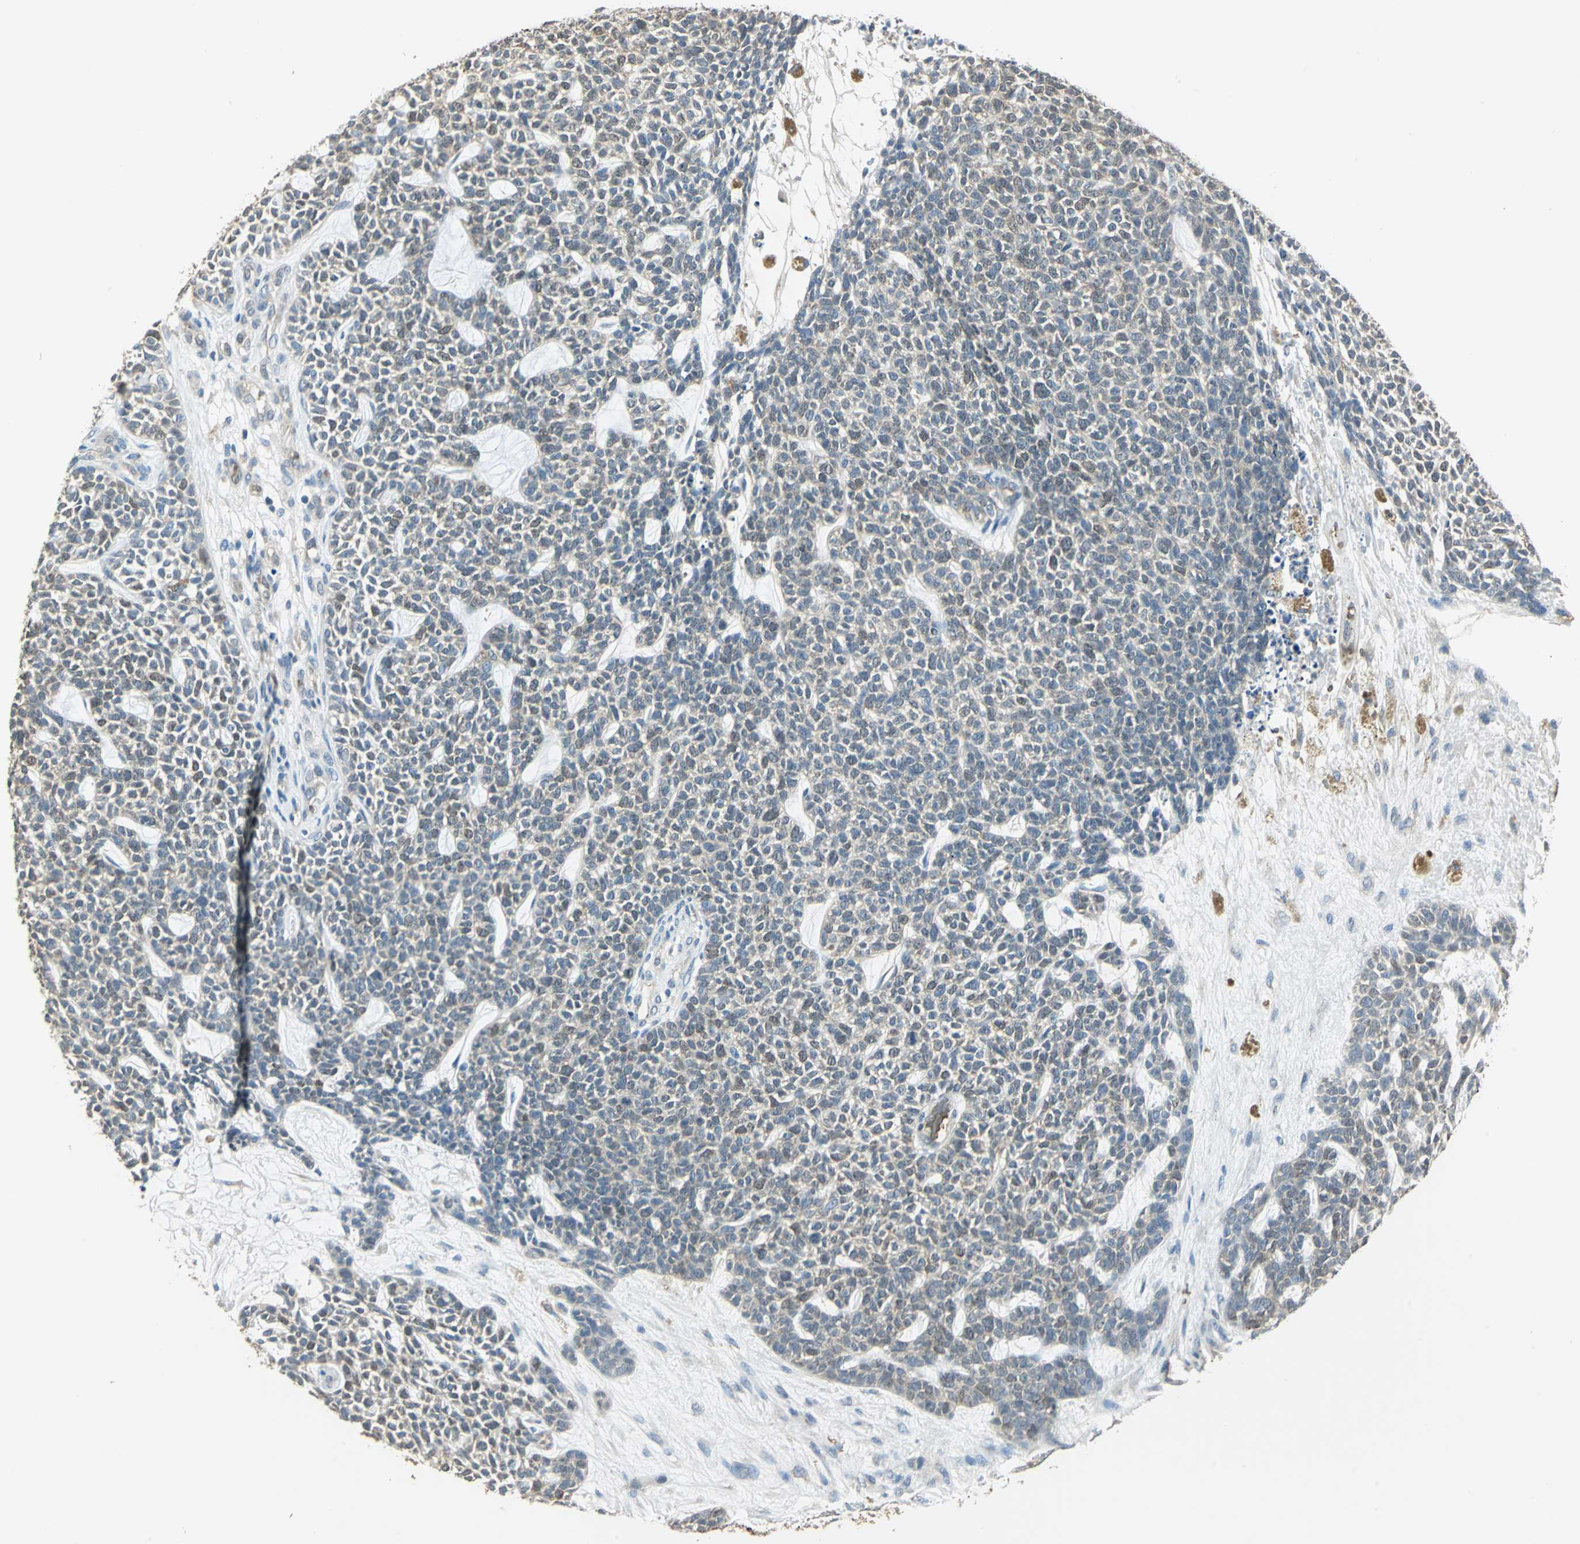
{"staining": {"intensity": "weak", "quantity": "25%-75%", "location": "cytoplasmic/membranous,nuclear"}, "tissue": "skin cancer", "cell_type": "Tumor cells", "image_type": "cancer", "snomed": [{"axis": "morphology", "description": "Basal cell carcinoma"}, {"axis": "topography", "description": "Skin"}], "caption": "IHC staining of skin cancer (basal cell carcinoma), which reveals low levels of weak cytoplasmic/membranous and nuclear expression in about 25%-75% of tumor cells indicating weak cytoplasmic/membranous and nuclear protein expression. The staining was performed using DAB (brown) for protein detection and nuclei were counterstained in hematoxylin (blue).", "gene": "DDAH1", "patient": {"sex": "female", "age": 84}}